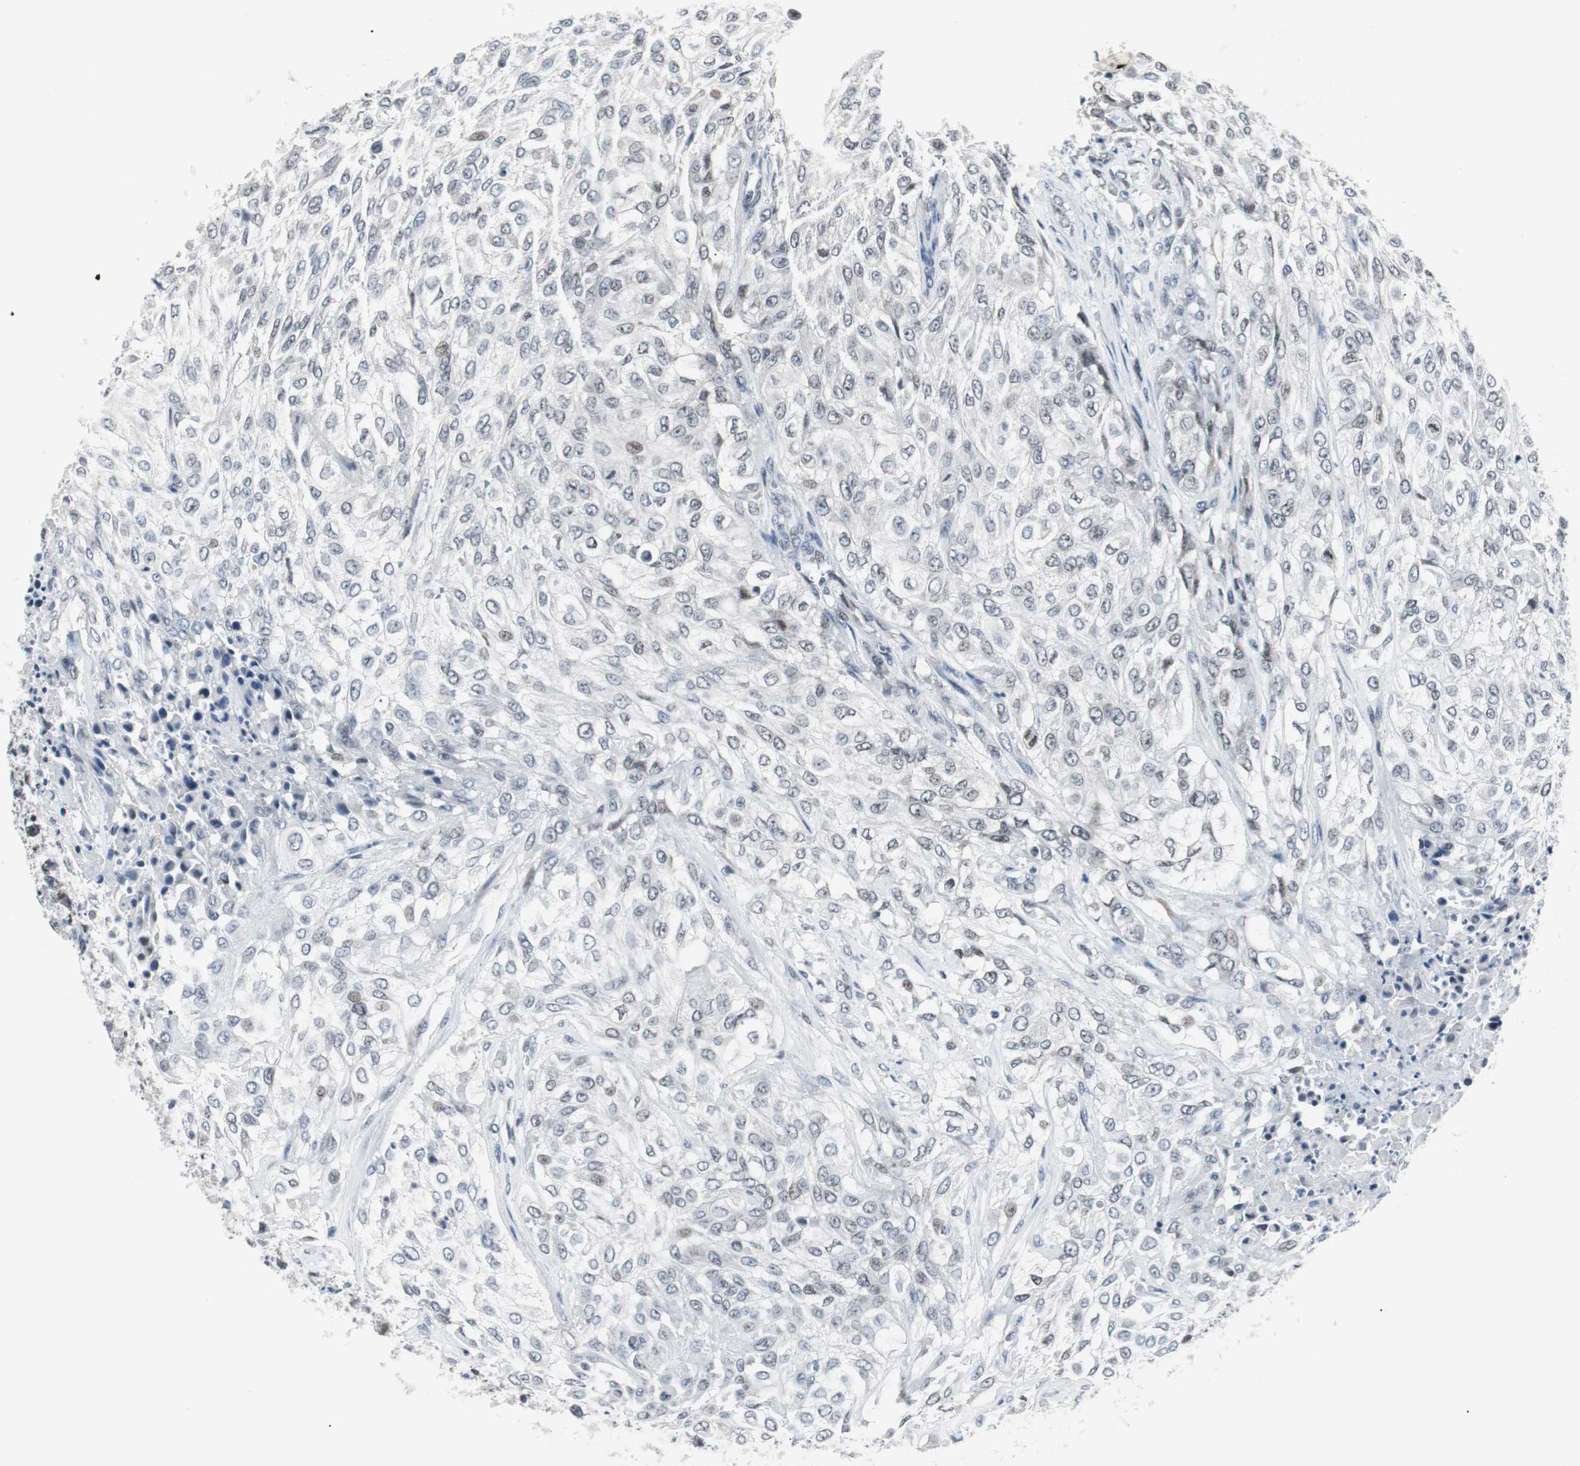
{"staining": {"intensity": "weak", "quantity": "<25%", "location": "nuclear"}, "tissue": "urothelial cancer", "cell_type": "Tumor cells", "image_type": "cancer", "snomed": [{"axis": "morphology", "description": "Urothelial carcinoma, High grade"}, {"axis": "topography", "description": "Urinary bladder"}], "caption": "IHC photomicrograph of neoplastic tissue: human urothelial carcinoma (high-grade) stained with DAB reveals no significant protein expression in tumor cells.", "gene": "MTA1", "patient": {"sex": "male", "age": 57}}